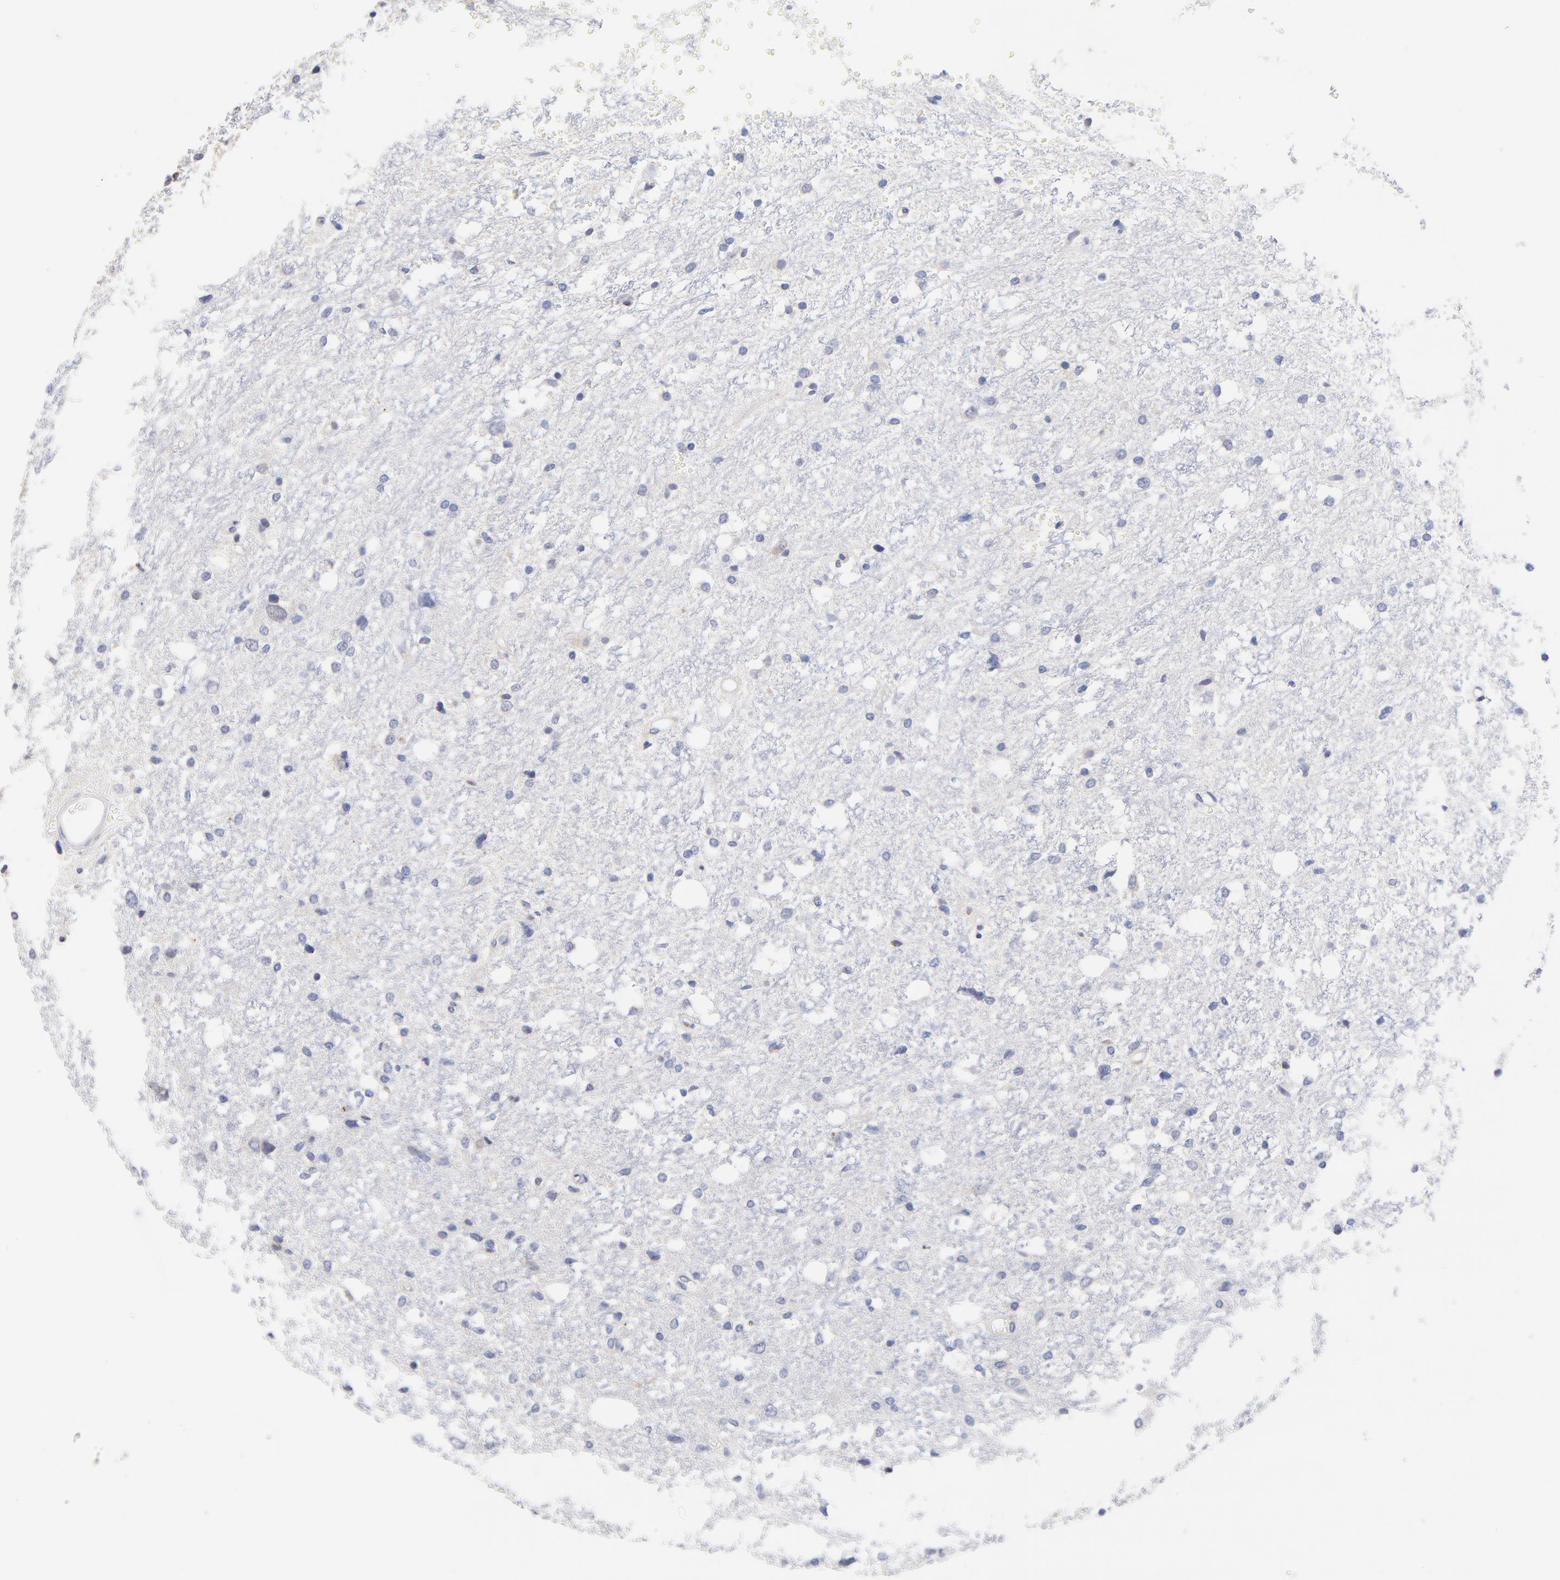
{"staining": {"intensity": "weak", "quantity": "<25%", "location": "cytoplasmic/membranous"}, "tissue": "glioma", "cell_type": "Tumor cells", "image_type": "cancer", "snomed": [{"axis": "morphology", "description": "Glioma, malignant, High grade"}, {"axis": "topography", "description": "Brain"}], "caption": "Immunohistochemistry (IHC) of malignant high-grade glioma exhibits no positivity in tumor cells.", "gene": "LAX1", "patient": {"sex": "female", "age": 59}}